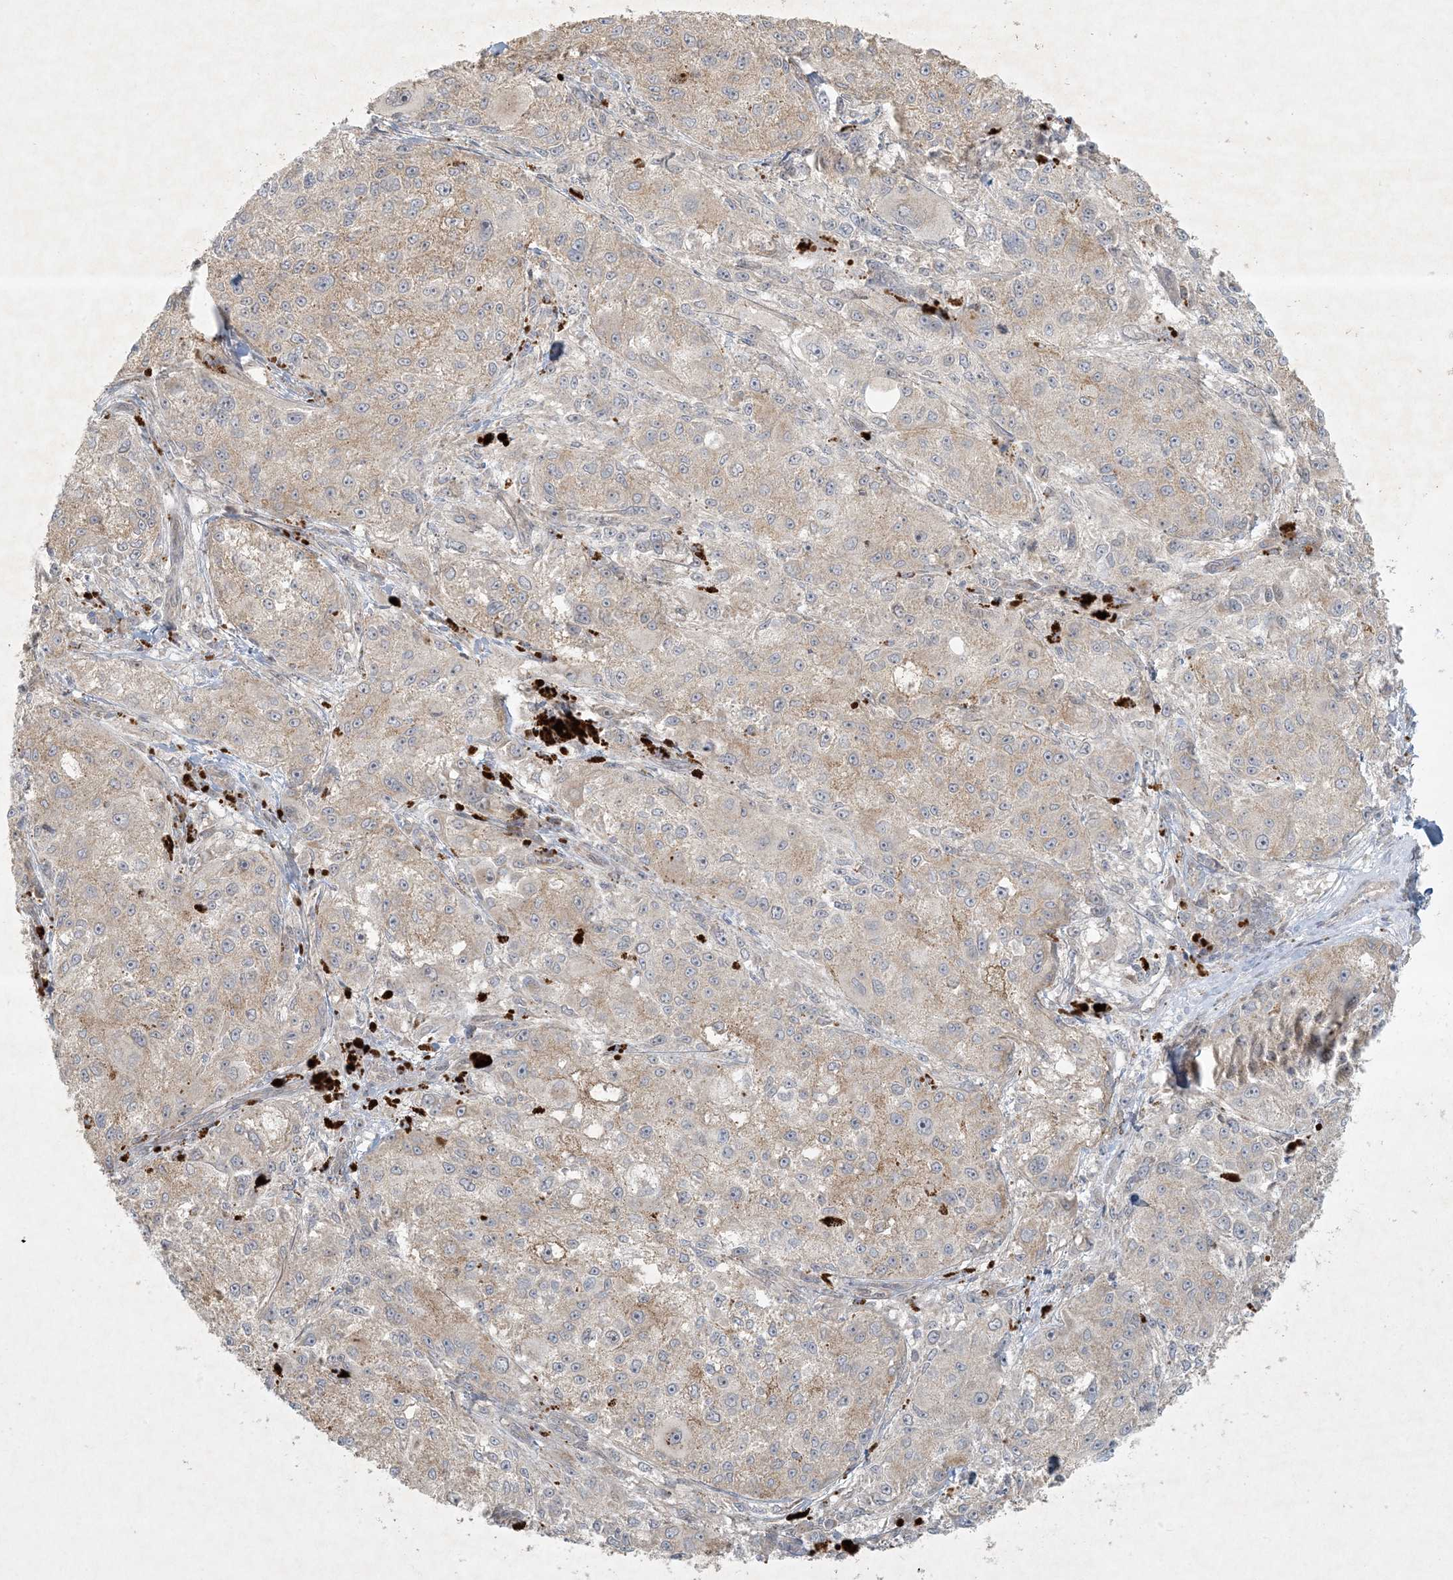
{"staining": {"intensity": "weak", "quantity": "25%-75%", "location": "cytoplasmic/membranous"}, "tissue": "melanoma", "cell_type": "Tumor cells", "image_type": "cancer", "snomed": [{"axis": "morphology", "description": "Necrosis, NOS"}, {"axis": "morphology", "description": "Malignant melanoma, NOS"}, {"axis": "topography", "description": "Skin"}], "caption": "IHC (DAB (3,3'-diaminobenzidine)) staining of human malignant melanoma displays weak cytoplasmic/membranous protein expression in approximately 25%-75% of tumor cells.", "gene": "BCORL1", "patient": {"sex": "female", "age": 87}}